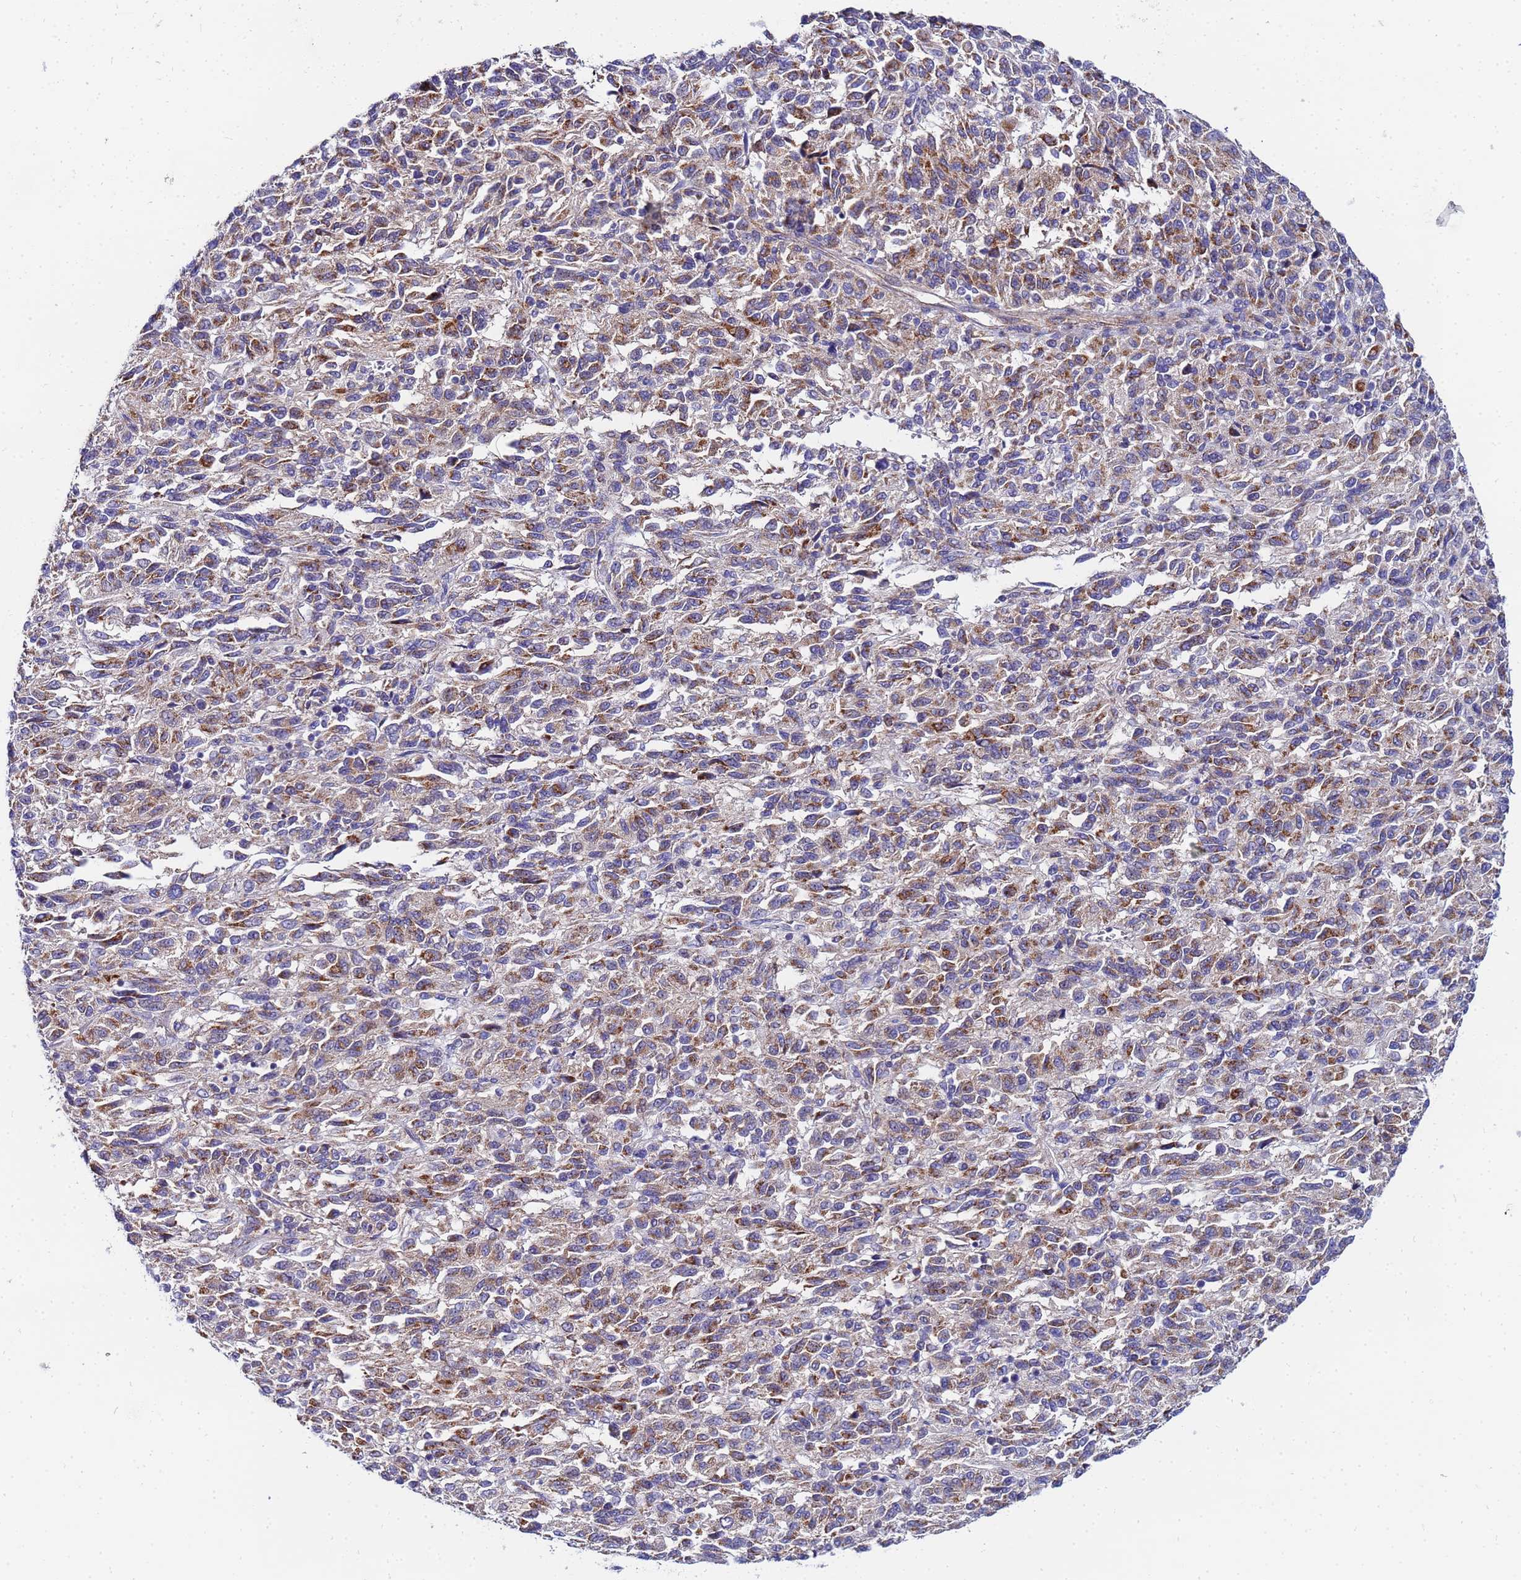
{"staining": {"intensity": "moderate", "quantity": "25%-75%", "location": "cytoplasmic/membranous"}, "tissue": "melanoma", "cell_type": "Tumor cells", "image_type": "cancer", "snomed": [{"axis": "morphology", "description": "Malignant melanoma, Metastatic site"}, {"axis": "topography", "description": "Lung"}], "caption": "Immunohistochemistry image of neoplastic tissue: human melanoma stained using immunohistochemistry displays medium levels of moderate protein expression localized specifically in the cytoplasmic/membranous of tumor cells, appearing as a cytoplasmic/membranous brown color.", "gene": "FAHD2A", "patient": {"sex": "male", "age": 64}}